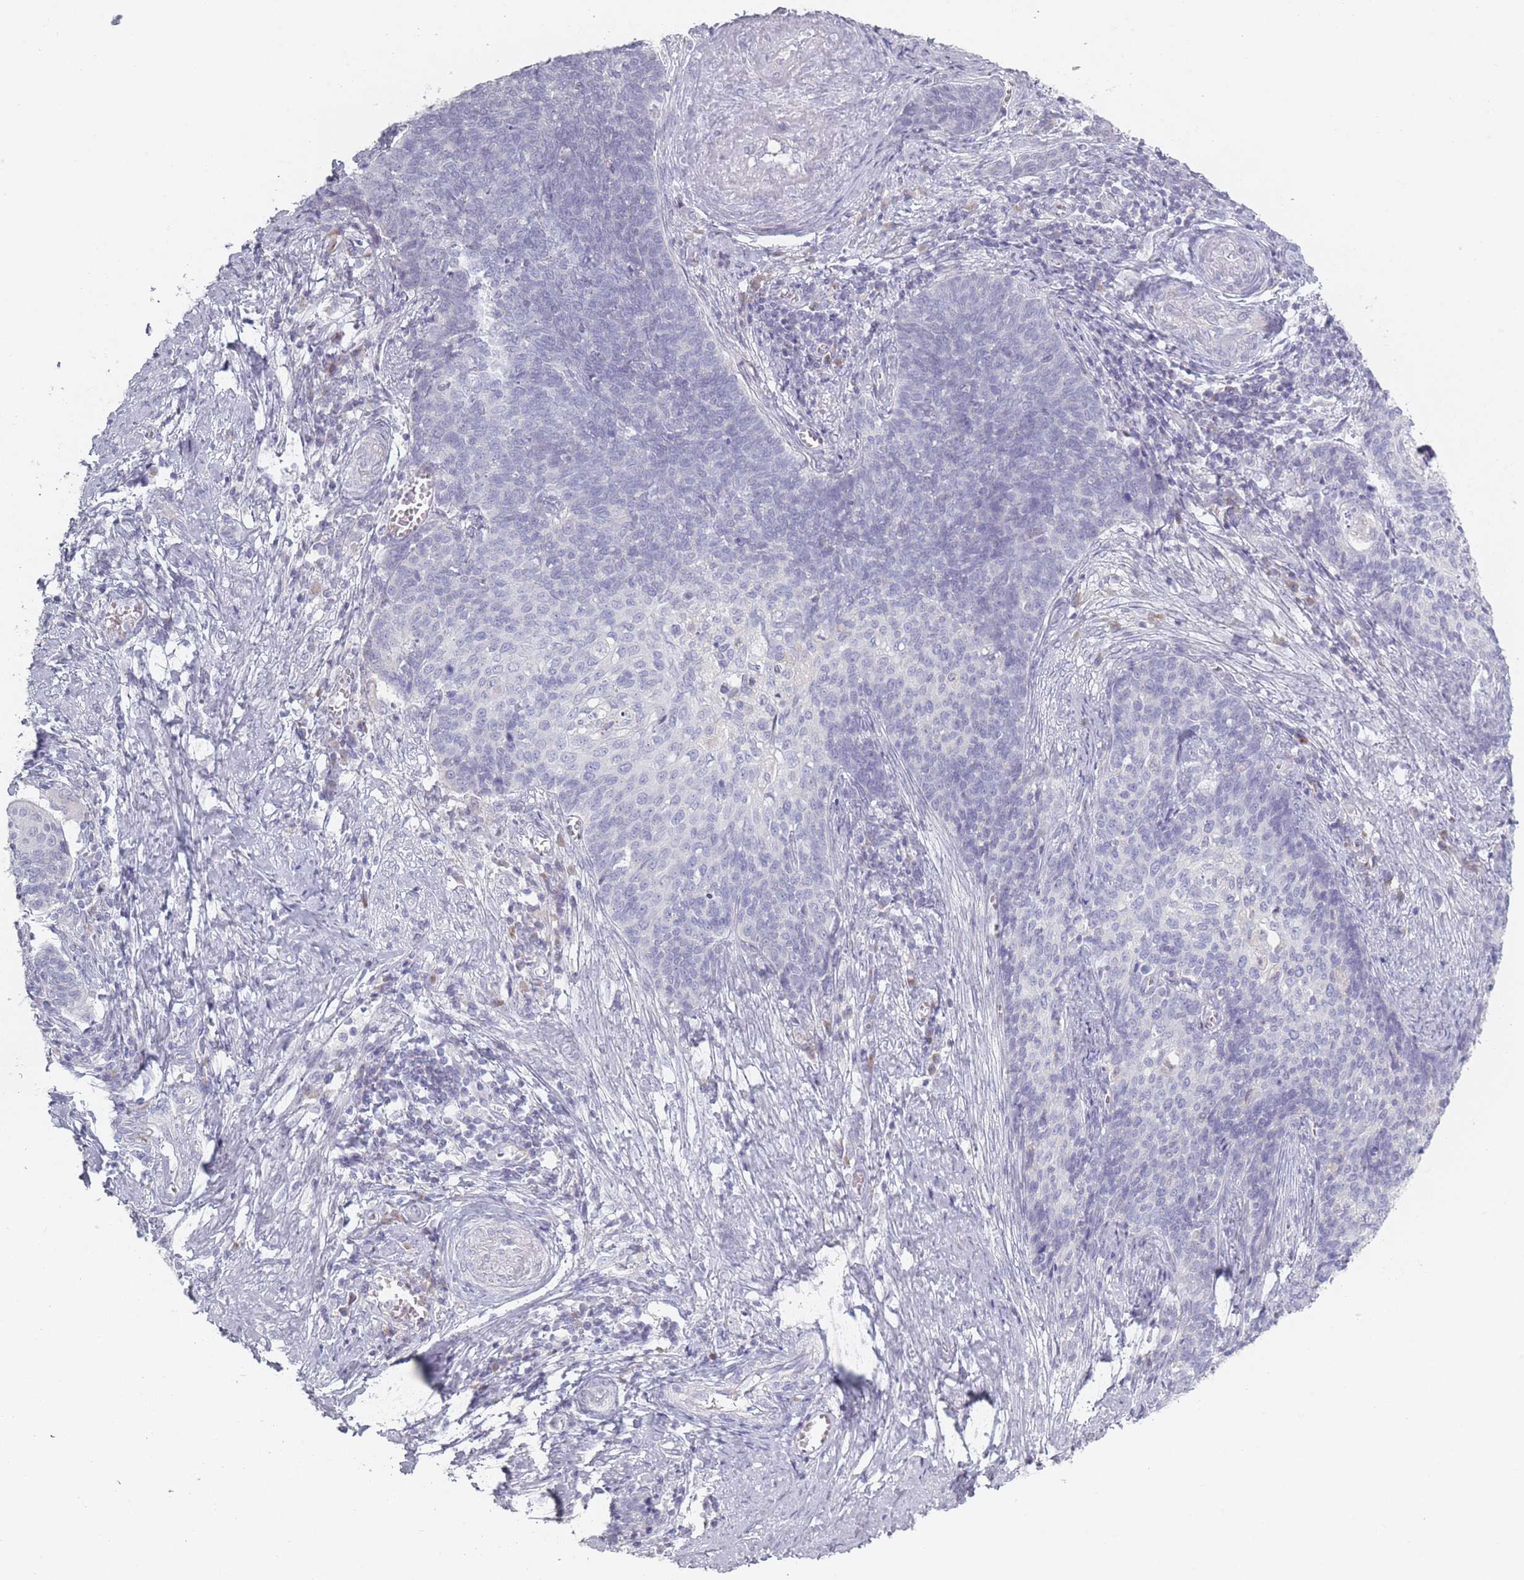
{"staining": {"intensity": "negative", "quantity": "none", "location": "none"}, "tissue": "cervical cancer", "cell_type": "Tumor cells", "image_type": "cancer", "snomed": [{"axis": "morphology", "description": "Squamous cell carcinoma, NOS"}, {"axis": "topography", "description": "Cervix"}], "caption": "Tumor cells are negative for brown protein staining in squamous cell carcinoma (cervical). The staining is performed using DAB brown chromogen with nuclei counter-stained in using hematoxylin.", "gene": "RASL10B", "patient": {"sex": "female", "age": 39}}